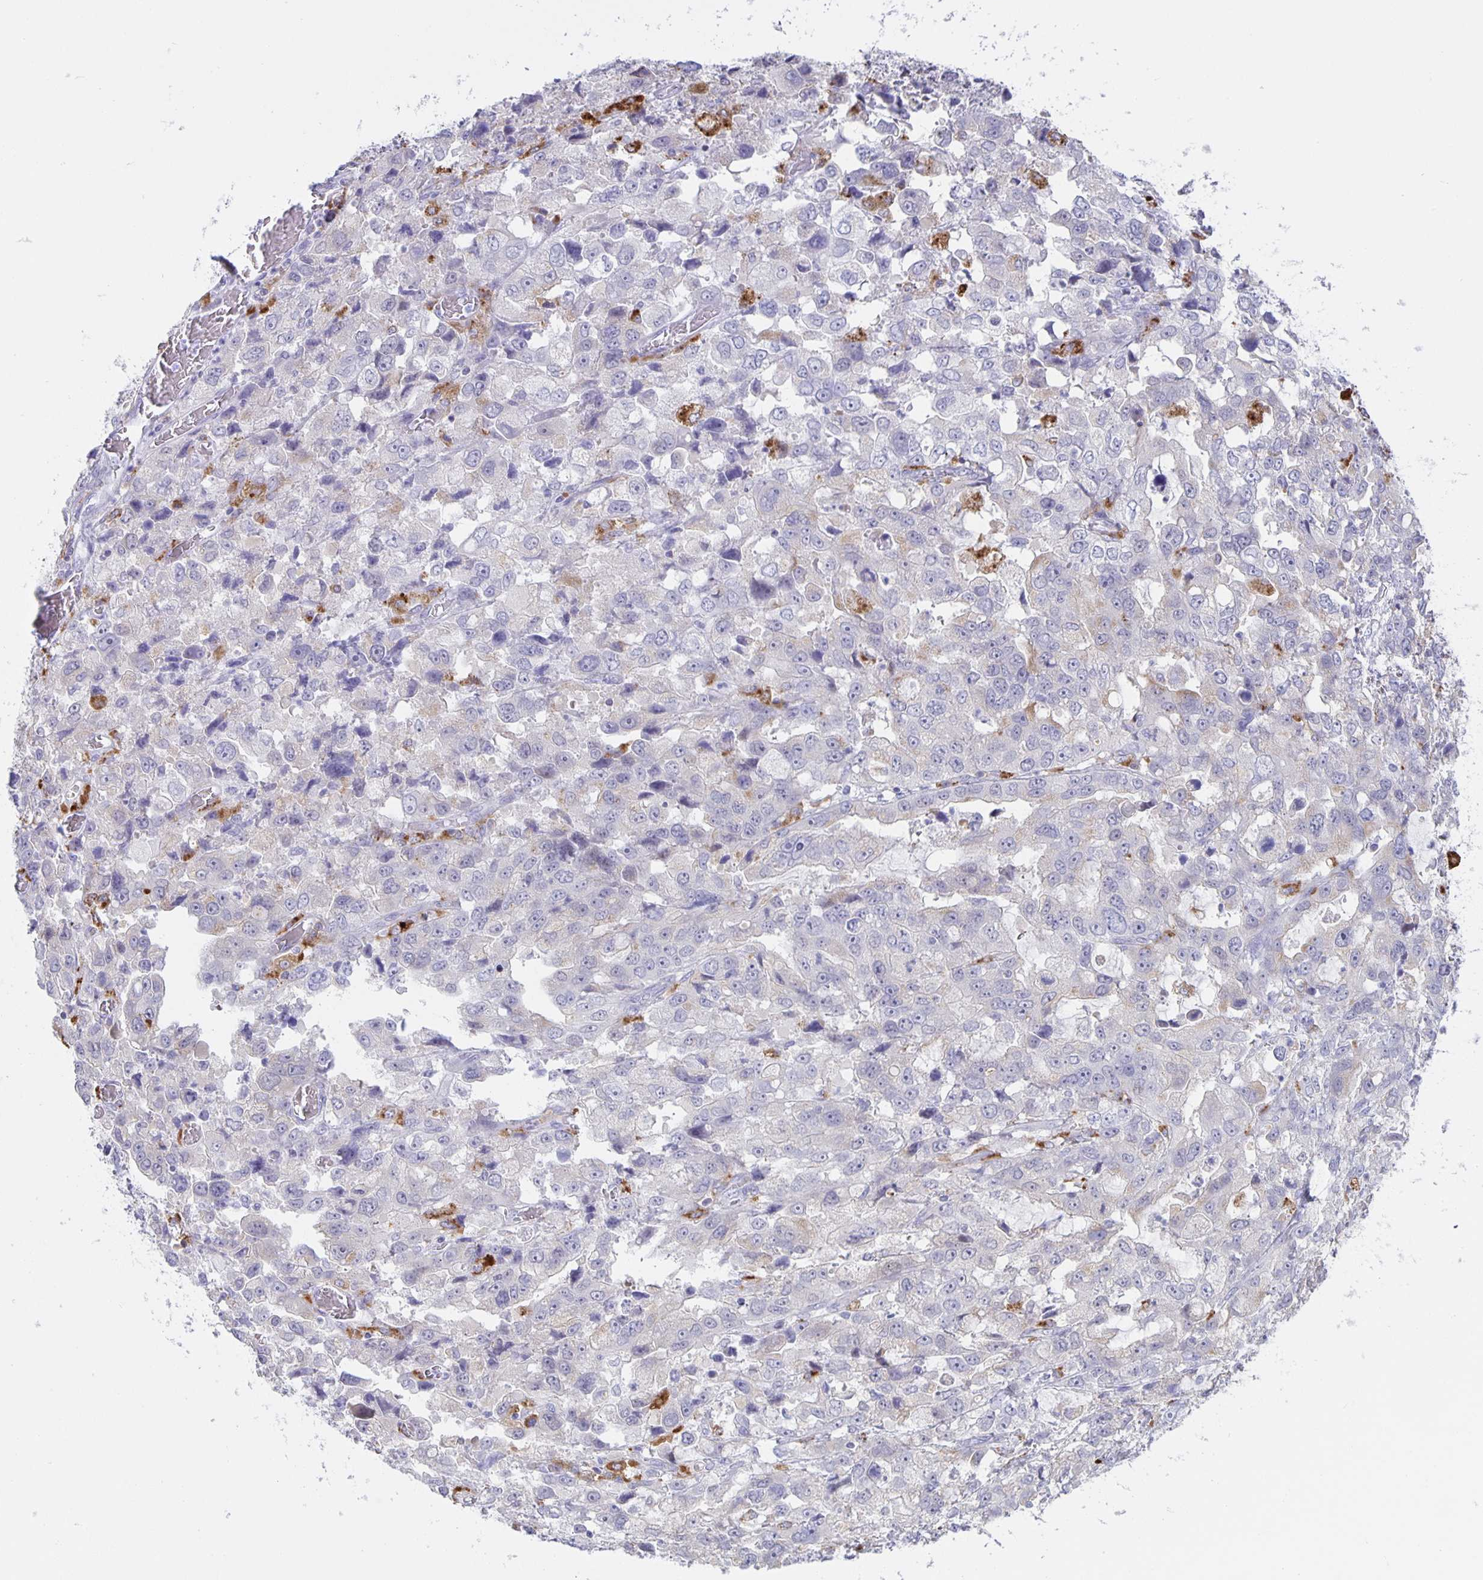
{"staining": {"intensity": "negative", "quantity": "none", "location": "none"}, "tissue": "stomach cancer", "cell_type": "Tumor cells", "image_type": "cancer", "snomed": [{"axis": "morphology", "description": "Adenocarcinoma, NOS"}, {"axis": "topography", "description": "Stomach, upper"}], "caption": "Immunohistochemistry (IHC) micrograph of neoplastic tissue: stomach cancer (adenocarcinoma) stained with DAB (3,3'-diaminobenzidine) displays no significant protein expression in tumor cells.", "gene": "LIPA", "patient": {"sex": "female", "age": 81}}